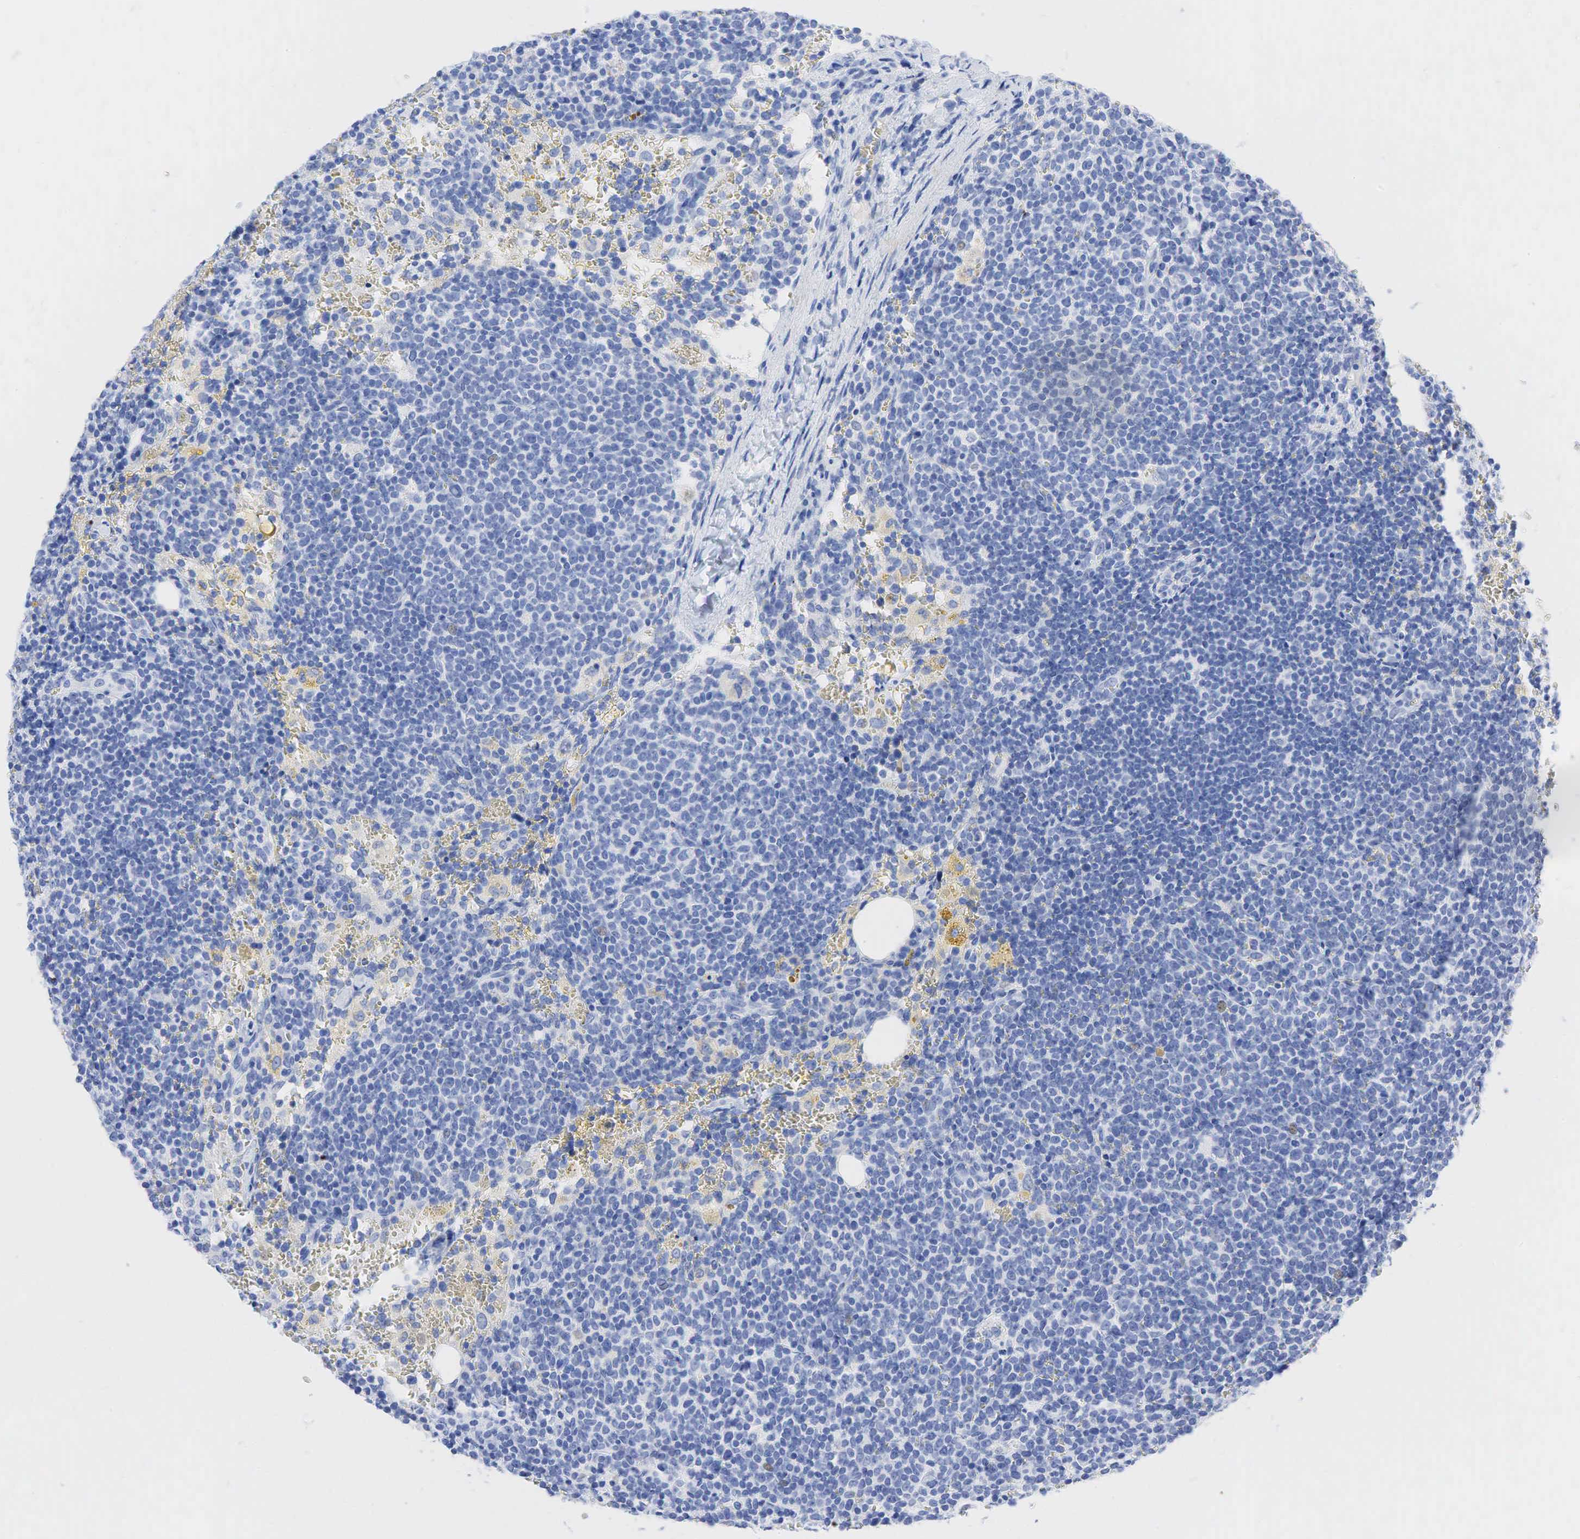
{"staining": {"intensity": "negative", "quantity": "none", "location": "none"}, "tissue": "lymphoma", "cell_type": "Tumor cells", "image_type": "cancer", "snomed": [{"axis": "morphology", "description": "Malignant lymphoma, non-Hodgkin's type, High grade"}, {"axis": "topography", "description": "Lymph node"}], "caption": "Tumor cells show no significant protein staining in high-grade malignant lymphoma, non-Hodgkin's type.", "gene": "INHA", "patient": {"sex": "female", "age": 76}}